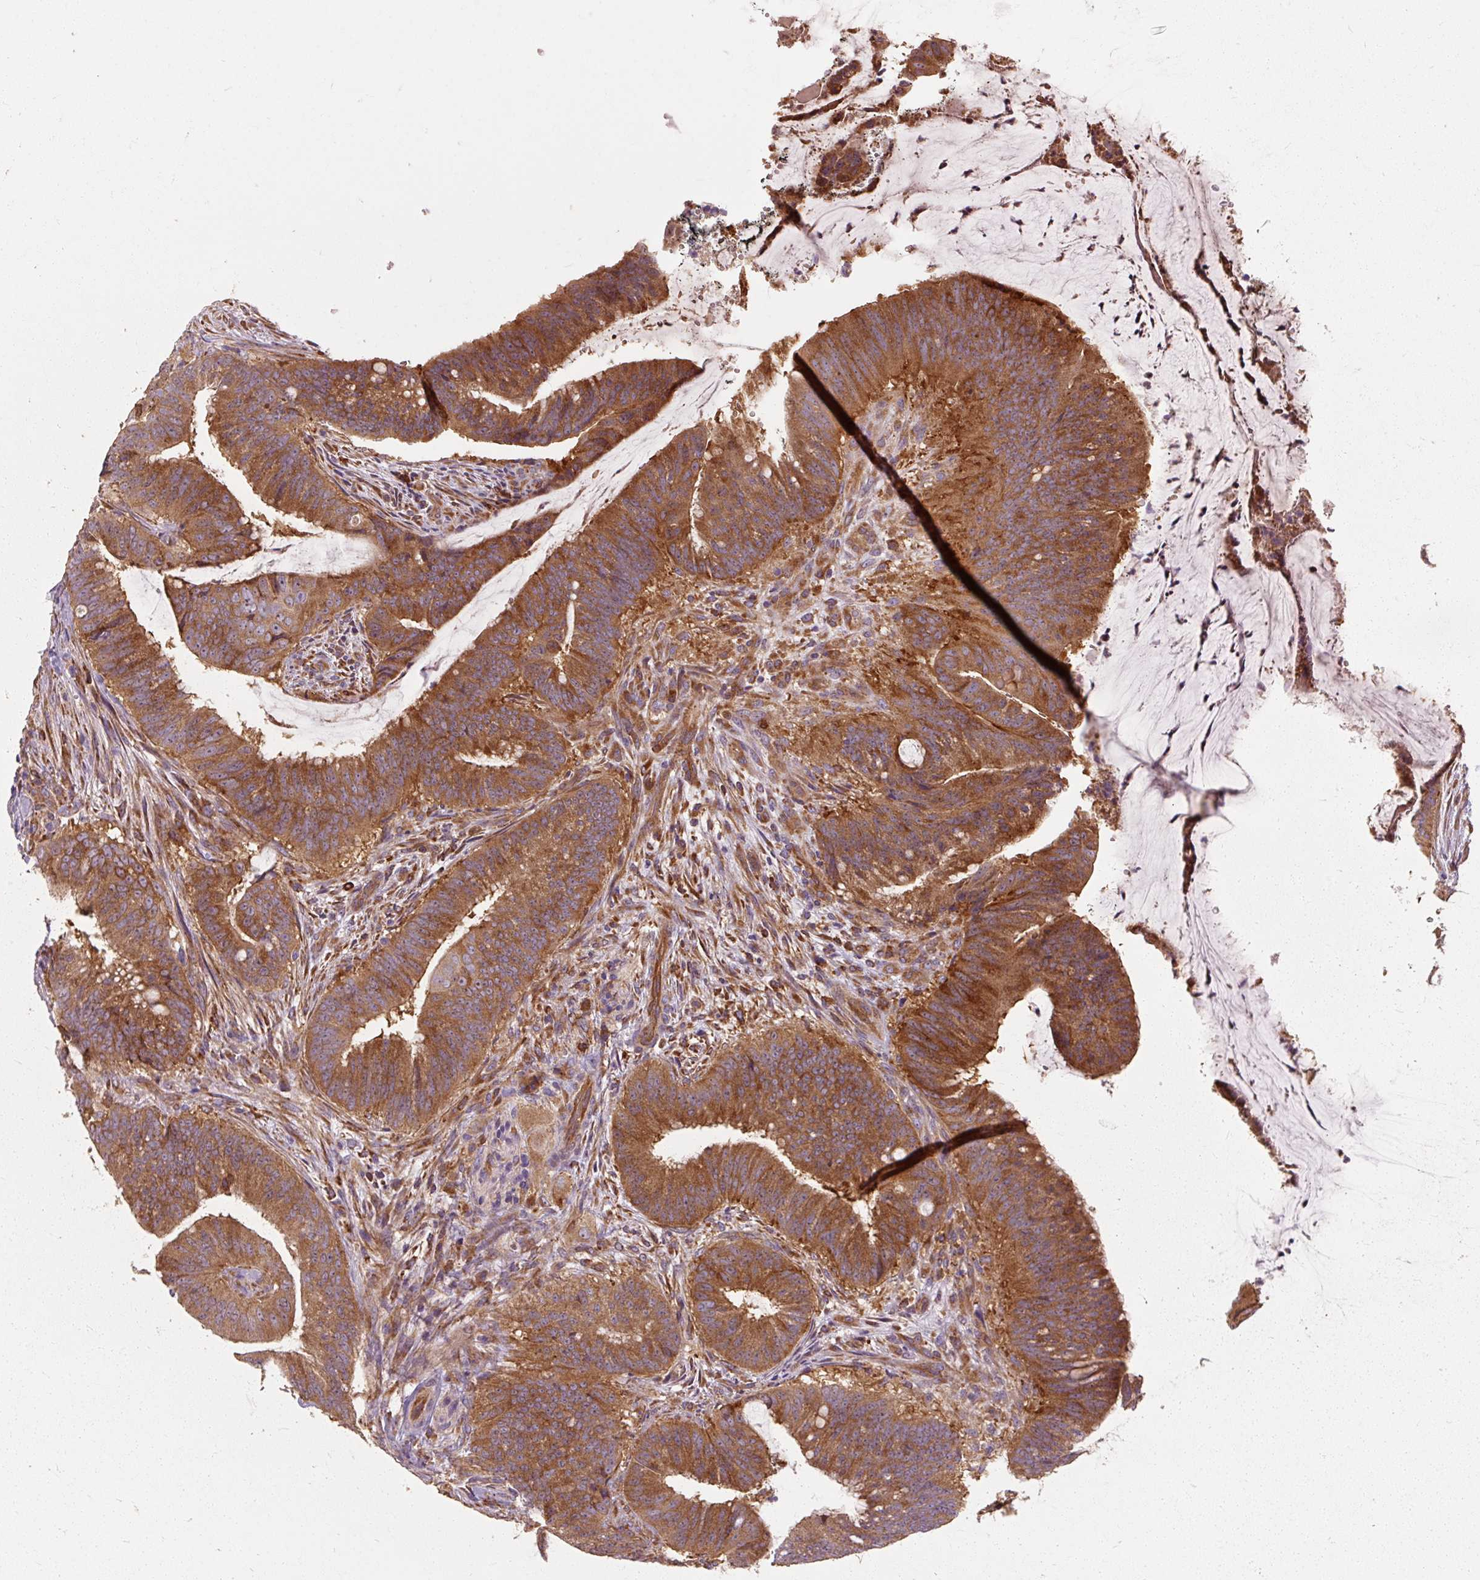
{"staining": {"intensity": "moderate", "quantity": ">75%", "location": "cytoplasmic/membranous"}, "tissue": "colorectal cancer", "cell_type": "Tumor cells", "image_type": "cancer", "snomed": [{"axis": "morphology", "description": "Adenocarcinoma, NOS"}, {"axis": "topography", "description": "Colon"}], "caption": "DAB (3,3'-diaminobenzidine) immunohistochemical staining of colorectal cancer shows moderate cytoplasmic/membranous protein expression in about >75% of tumor cells.", "gene": "TBC1D4", "patient": {"sex": "female", "age": 43}}